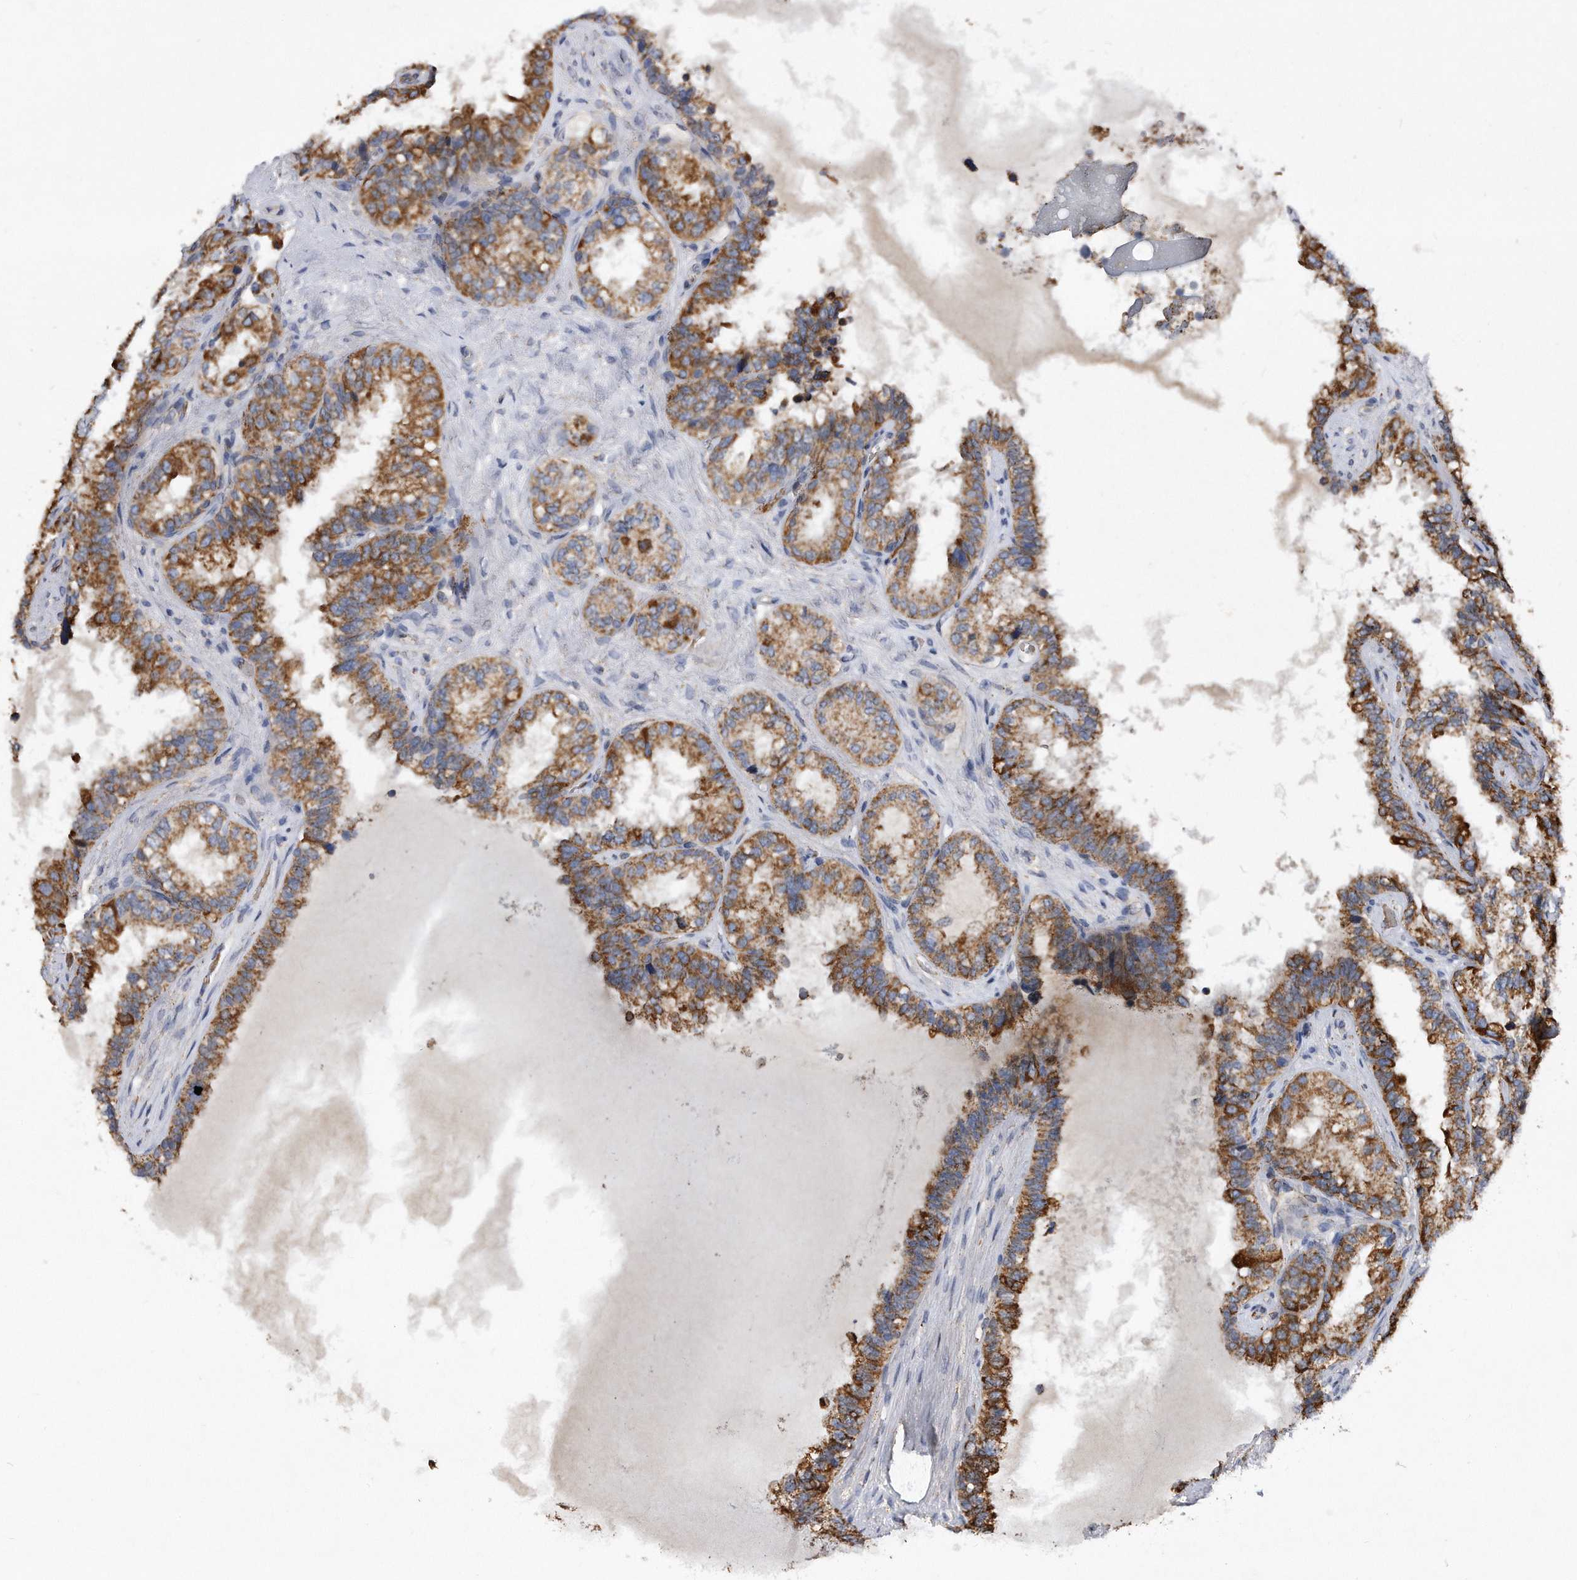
{"staining": {"intensity": "moderate", "quantity": ">75%", "location": "cytoplasmic/membranous"}, "tissue": "seminal vesicle", "cell_type": "Glandular cells", "image_type": "normal", "snomed": [{"axis": "morphology", "description": "Normal tissue, NOS"}, {"axis": "topography", "description": "Seminal veicle"}], "caption": "Protein expression analysis of unremarkable seminal vesicle exhibits moderate cytoplasmic/membranous staining in about >75% of glandular cells. (DAB (3,3'-diaminobenzidine) = brown stain, brightfield microscopy at high magnification).", "gene": "PPP5C", "patient": {"sex": "male", "age": 80}}